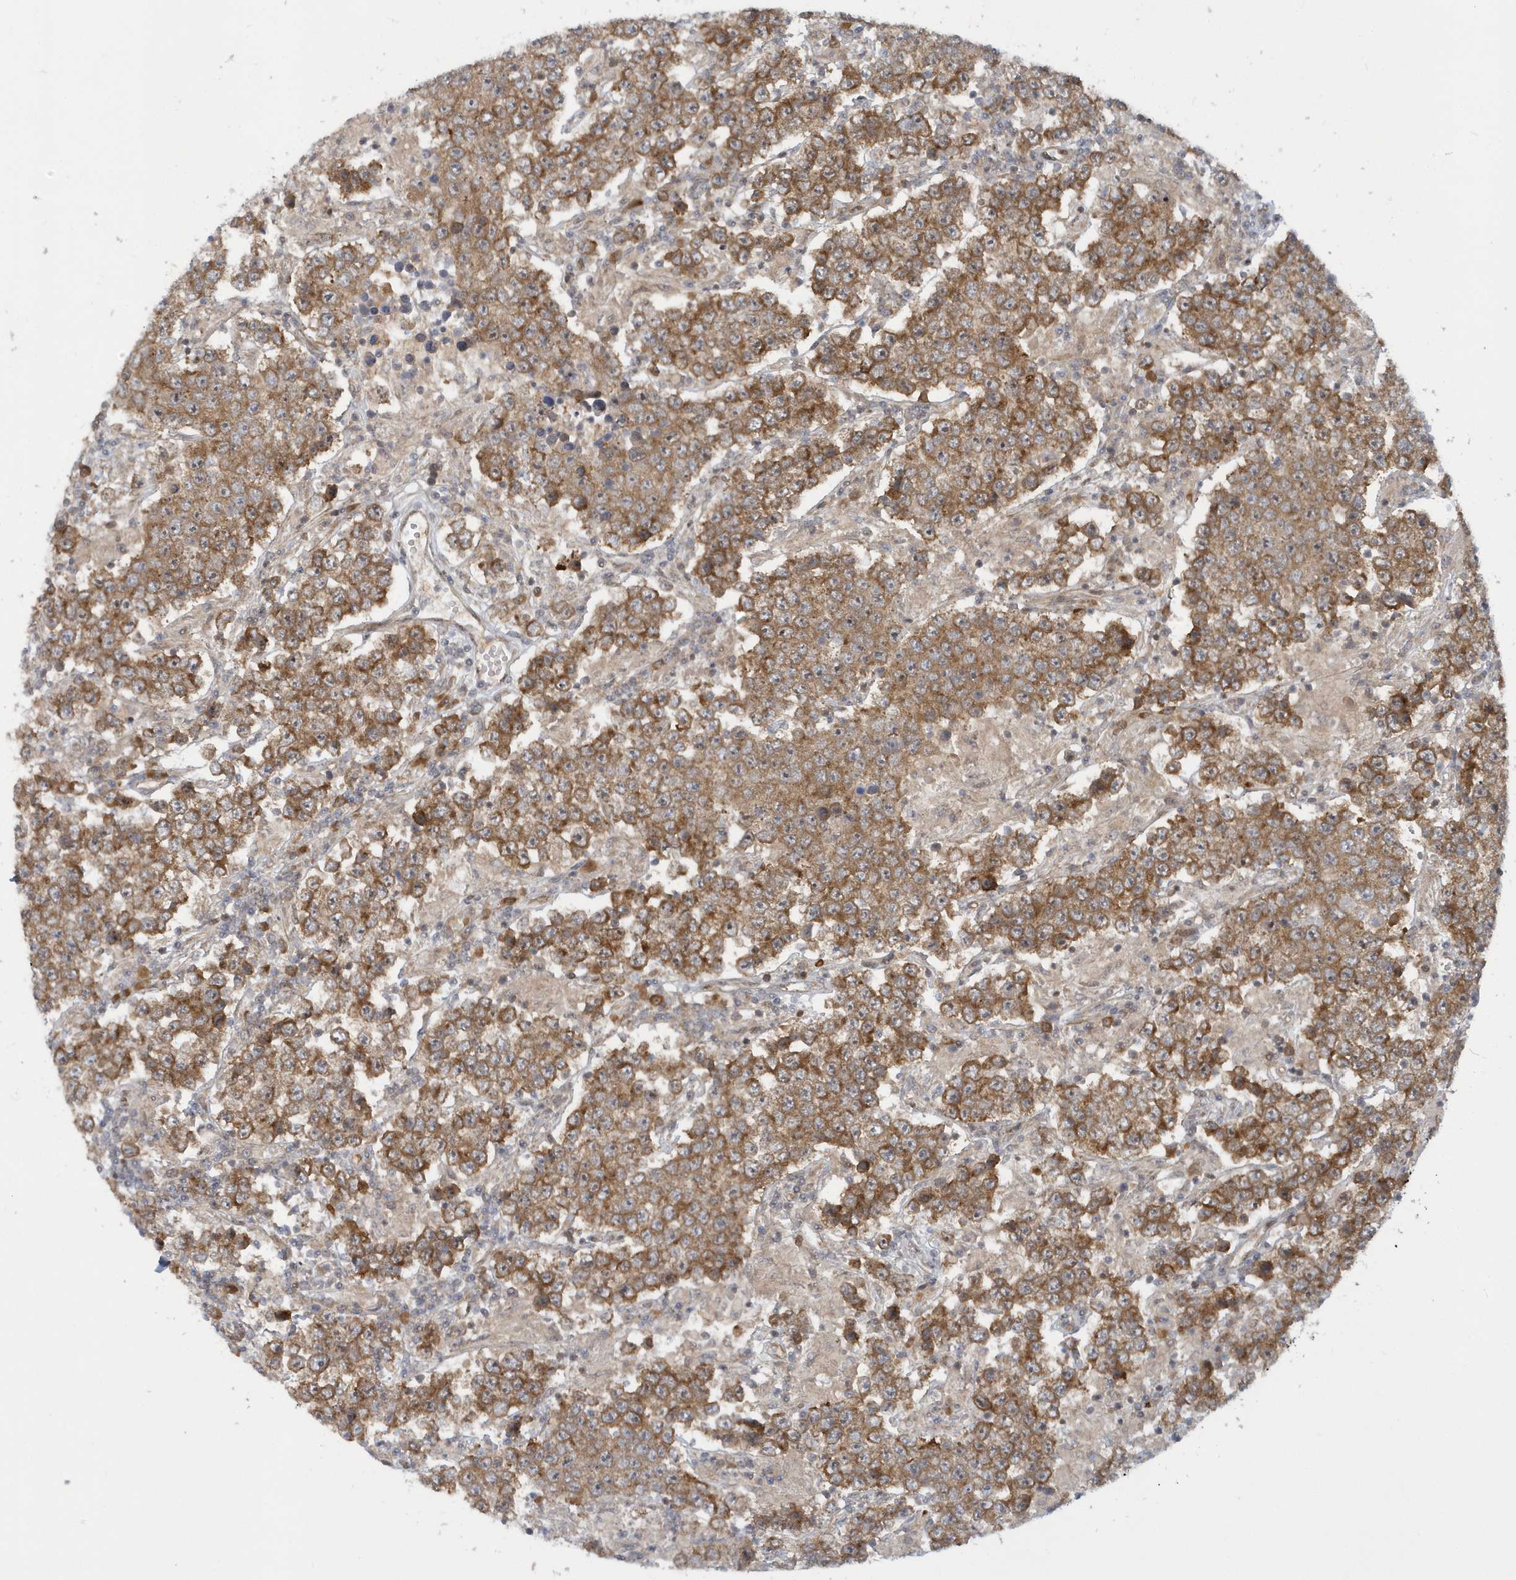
{"staining": {"intensity": "moderate", "quantity": ">75%", "location": "cytoplasmic/membranous"}, "tissue": "testis cancer", "cell_type": "Tumor cells", "image_type": "cancer", "snomed": [{"axis": "morphology", "description": "Normal tissue, NOS"}, {"axis": "morphology", "description": "Urothelial carcinoma, High grade"}, {"axis": "morphology", "description": "Seminoma, NOS"}, {"axis": "morphology", "description": "Carcinoma, Embryonal, NOS"}, {"axis": "topography", "description": "Urinary bladder"}, {"axis": "topography", "description": "Testis"}], "caption": "Immunohistochemical staining of testis cancer (urothelial carcinoma (high-grade)) shows moderate cytoplasmic/membranous protein positivity in about >75% of tumor cells. Ihc stains the protein in brown and the nuclei are stained blue.", "gene": "ATG4A", "patient": {"sex": "male", "age": 41}}